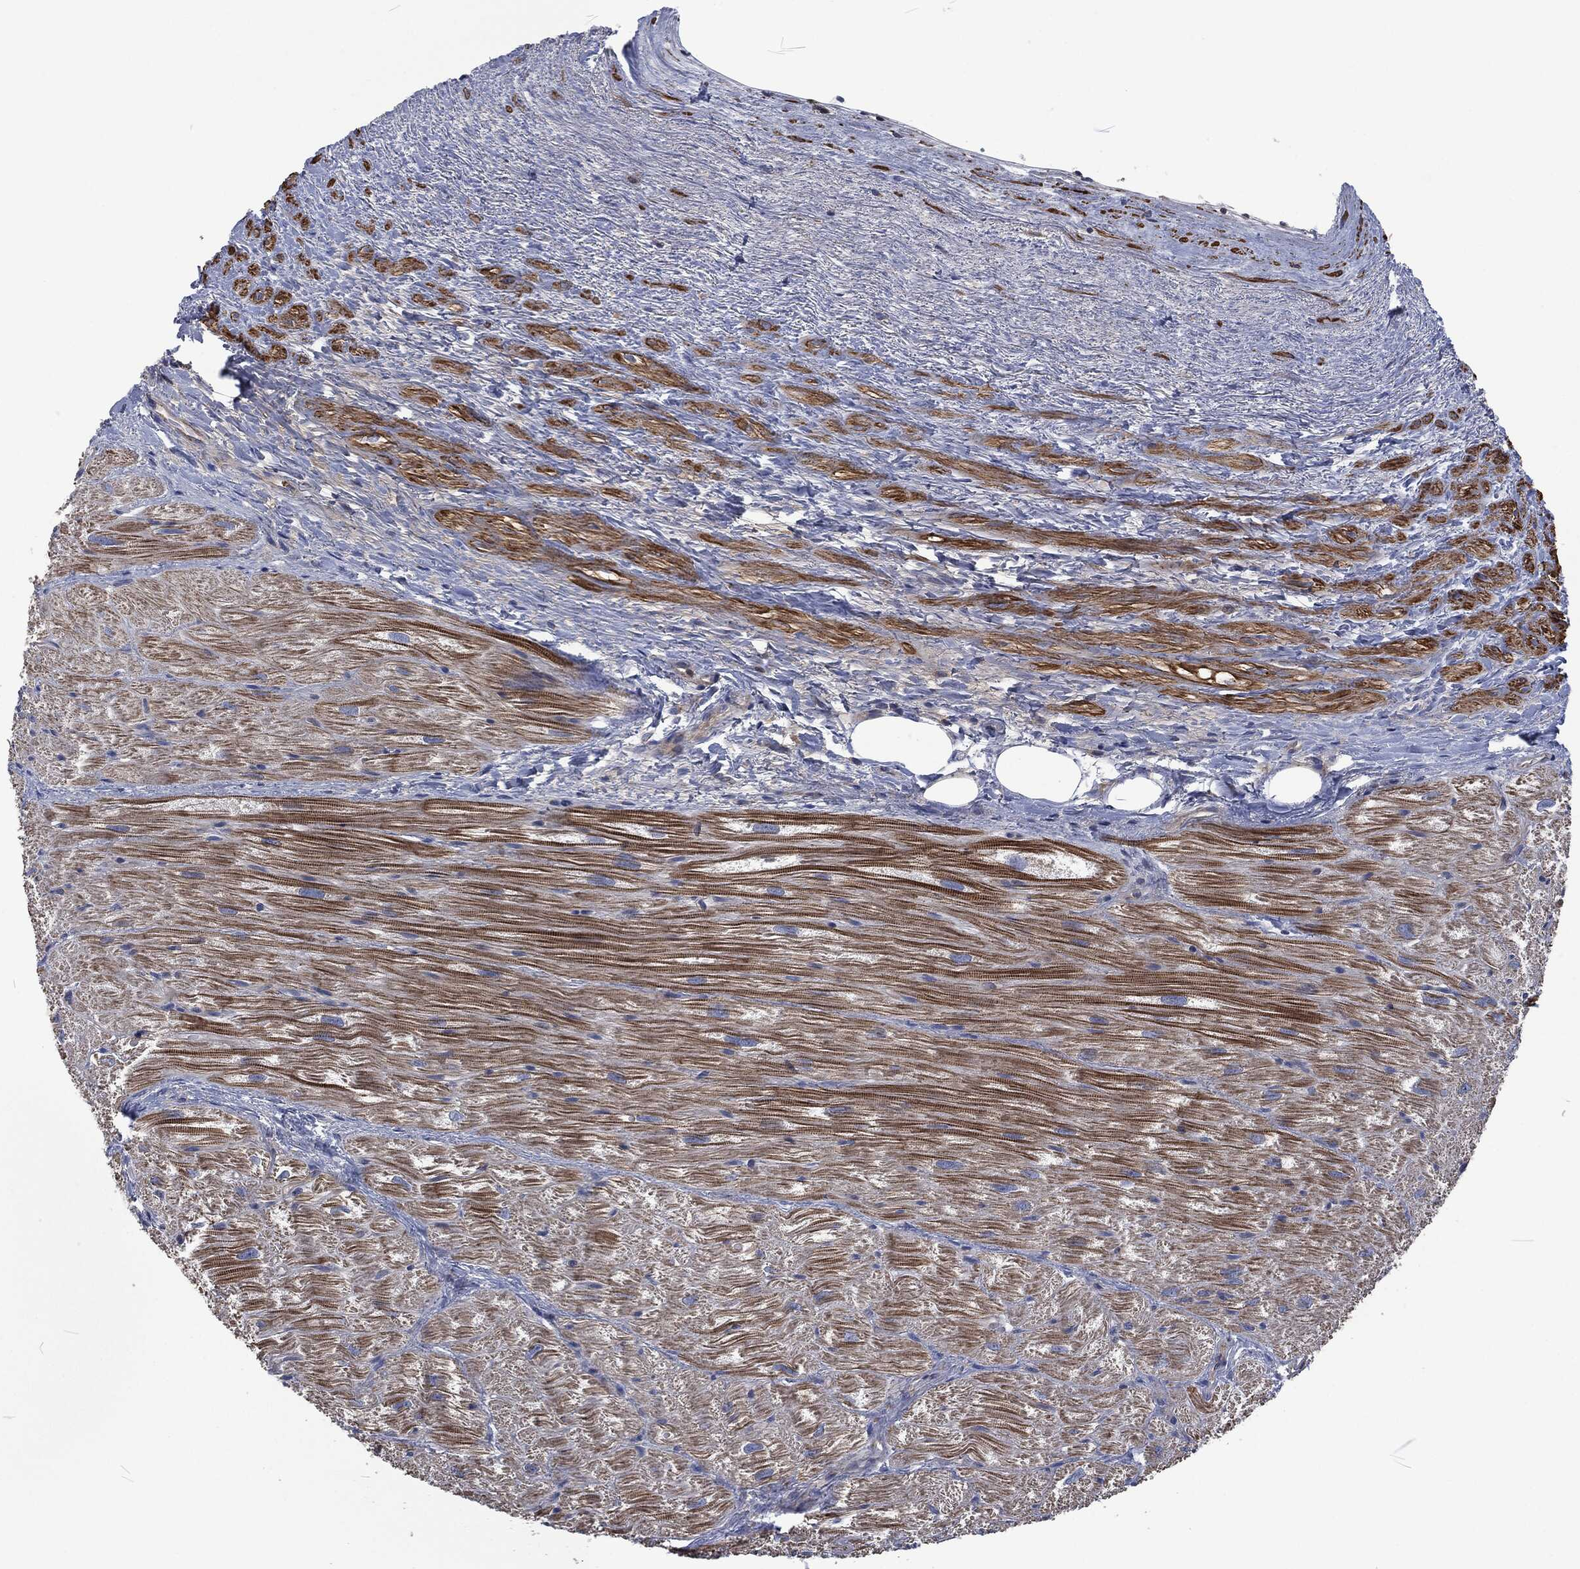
{"staining": {"intensity": "strong", "quantity": "25%-75%", "location": "cytoplasmic/membranous"}, "tissue": "heart muscle", "cell_type": "Cardiomyocytes", "image_type": "normal", "snomed": [{"axis": "morphology", "description": "Normal tissue, NOS"}, {"axis": "topography", "description": "Heart"}], "caption": "Strong cytoplasmic/membranous protein staining is seen in about 25%-75% of cardiomyocytes in heart muscle. The staining was performed using DAB (3,3'-diaminobenzidine) to visualize the protein expression in brown, while the nuclei were stained in blue with hematoxylin (Magnification: 20x).", "gene": "LGALS9", "patient": {"sex": "male", "age": 62}}